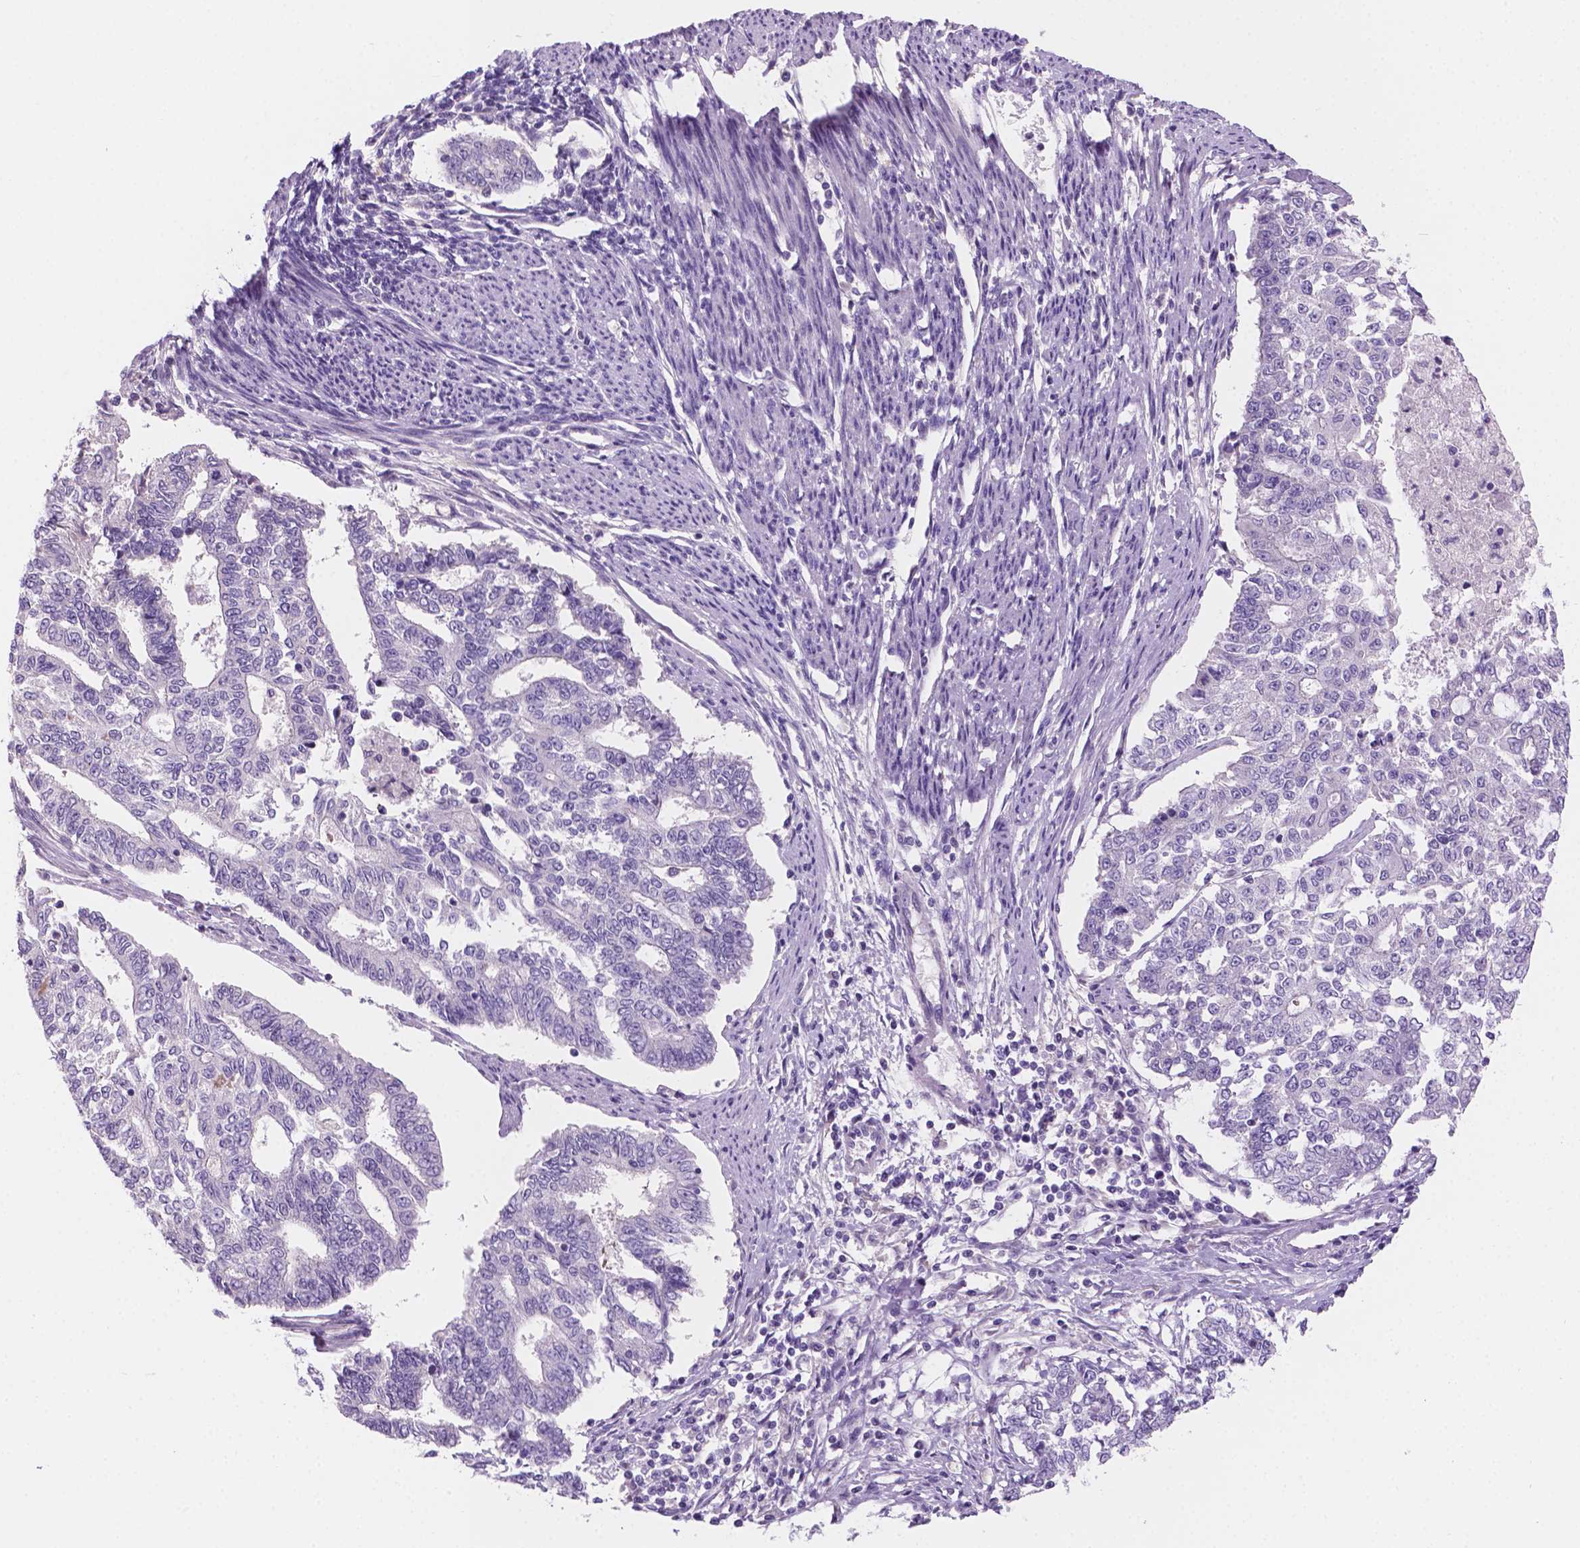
{"staining": {"intensity": "negative", "quantity": "none", "location": "none"}, "tissue": "endometrial cancer", "cell_type": "Tumor cells", "image_type": "cancer", "snomed": [{"axis": "morphology", "description": "Adenocarcinoma, NOS"}, {"axis": "topography", "description": "Uterus"}], "caption": "DAB immunohistochemical staining of endometrial cancer exhibits no significant positivity in tumor cells. (Stains: DAB immunohistochemistry (IHC) with hematoxylin counter stain, Microscopy: brightfield microscopy at high magnification).", "gene": "SBSN", "patient": {"sex": "female", "age": 59}}